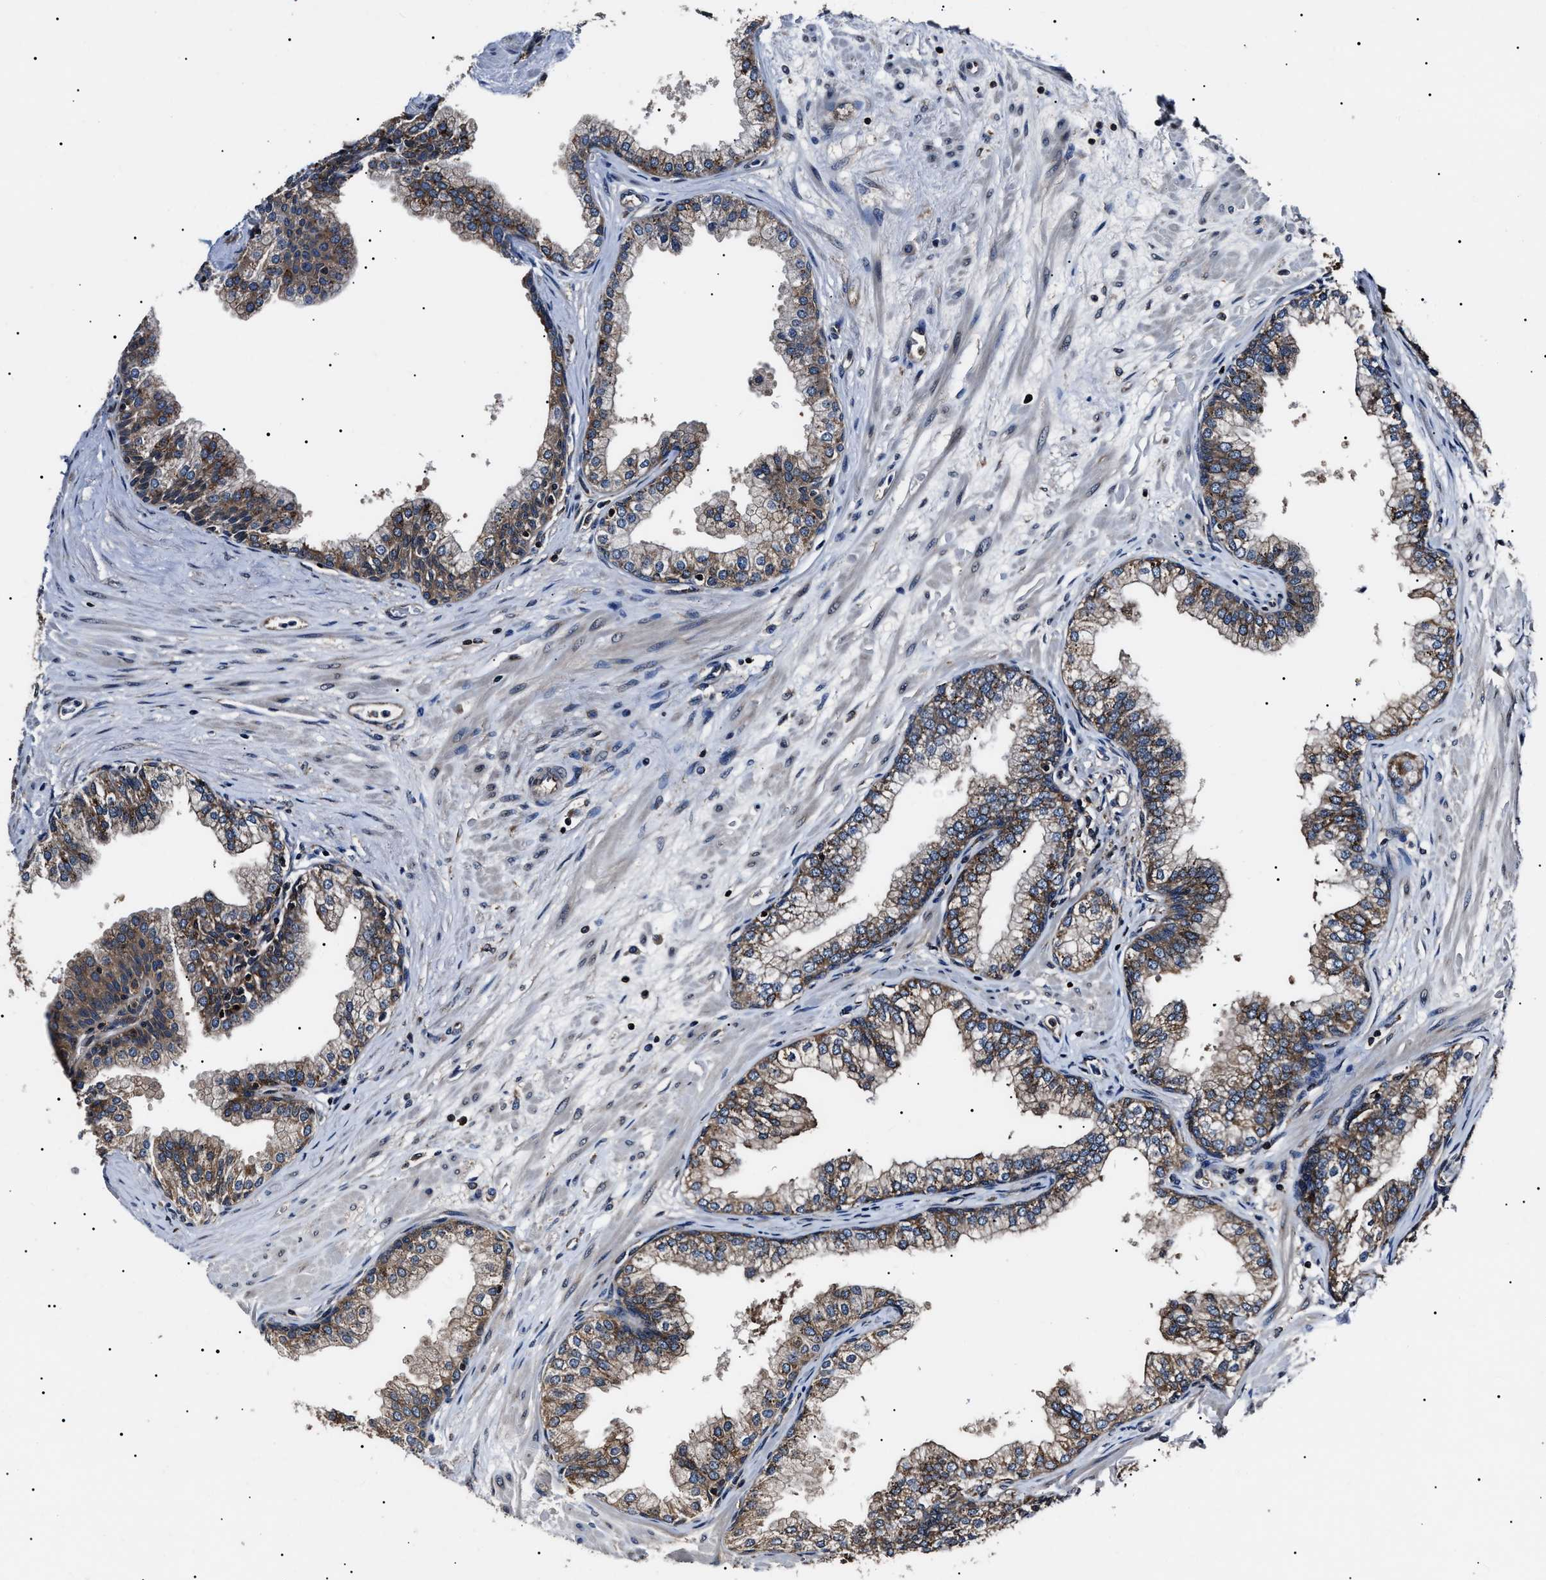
{"staining": {"intensity": "strong", "quantity": ">75%", "location": "cytoplasmic/membranous"}, "tissue": "prostate", "cell_type": "Glandular cells", "image_type": "normal", "snomed": [{"axis": "morphology", "description": "Normal tissue, NOS"}, {"axis": "morphology", "description": "Urothelial carcinoma, Low grade"}, {"axis": "topography", "description": "Urinary bladder"}, {"axis": "topography", "description": "Prostate"}], "caption": "About >75% of glandular cells in unremarkable human prostate reveal strong cytoplasmic/membranous protein positivity as visualized by brown immunohistochemical staining.", "gene": "CCT8", "patient": {"sex": "male", "age": 60}}